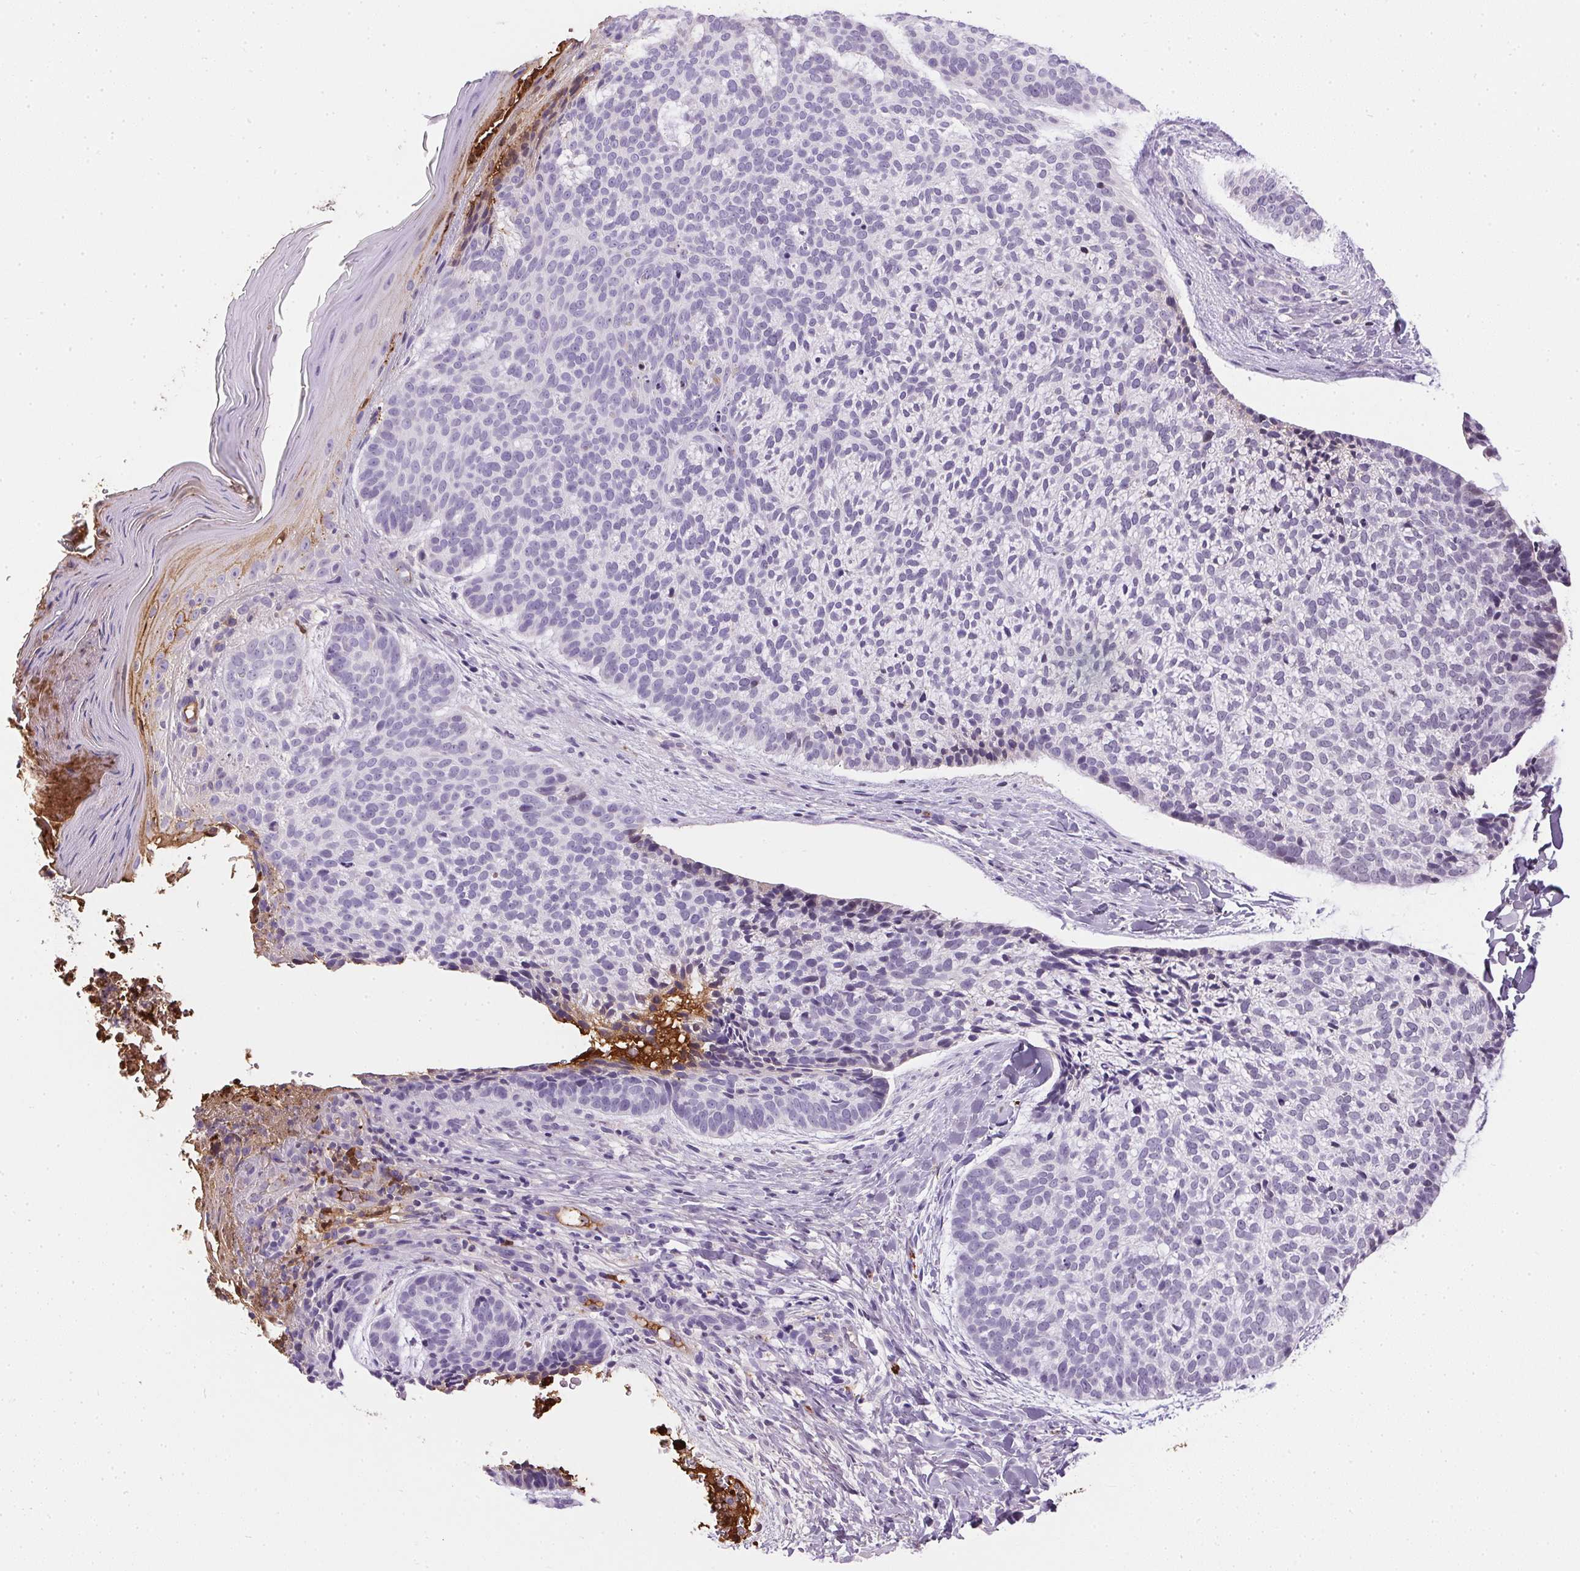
{"staining": {"intensity": "negative", "quantity": "none", "location": "none"}, "tissue": "skin cancer", "cell_type": "Tumor cells", "image_type": "cancer", "snomed": [{"axis": "morphology", "description": "Basal cell carcinoma"}, {"axis": "topography", "description": "Skin"}], "caption": "Micrograph shows no protein staining in tumor cells of skin cancer tissue.", "gene": "ORM1", "patient": {"sex": "male", "age": 64}}